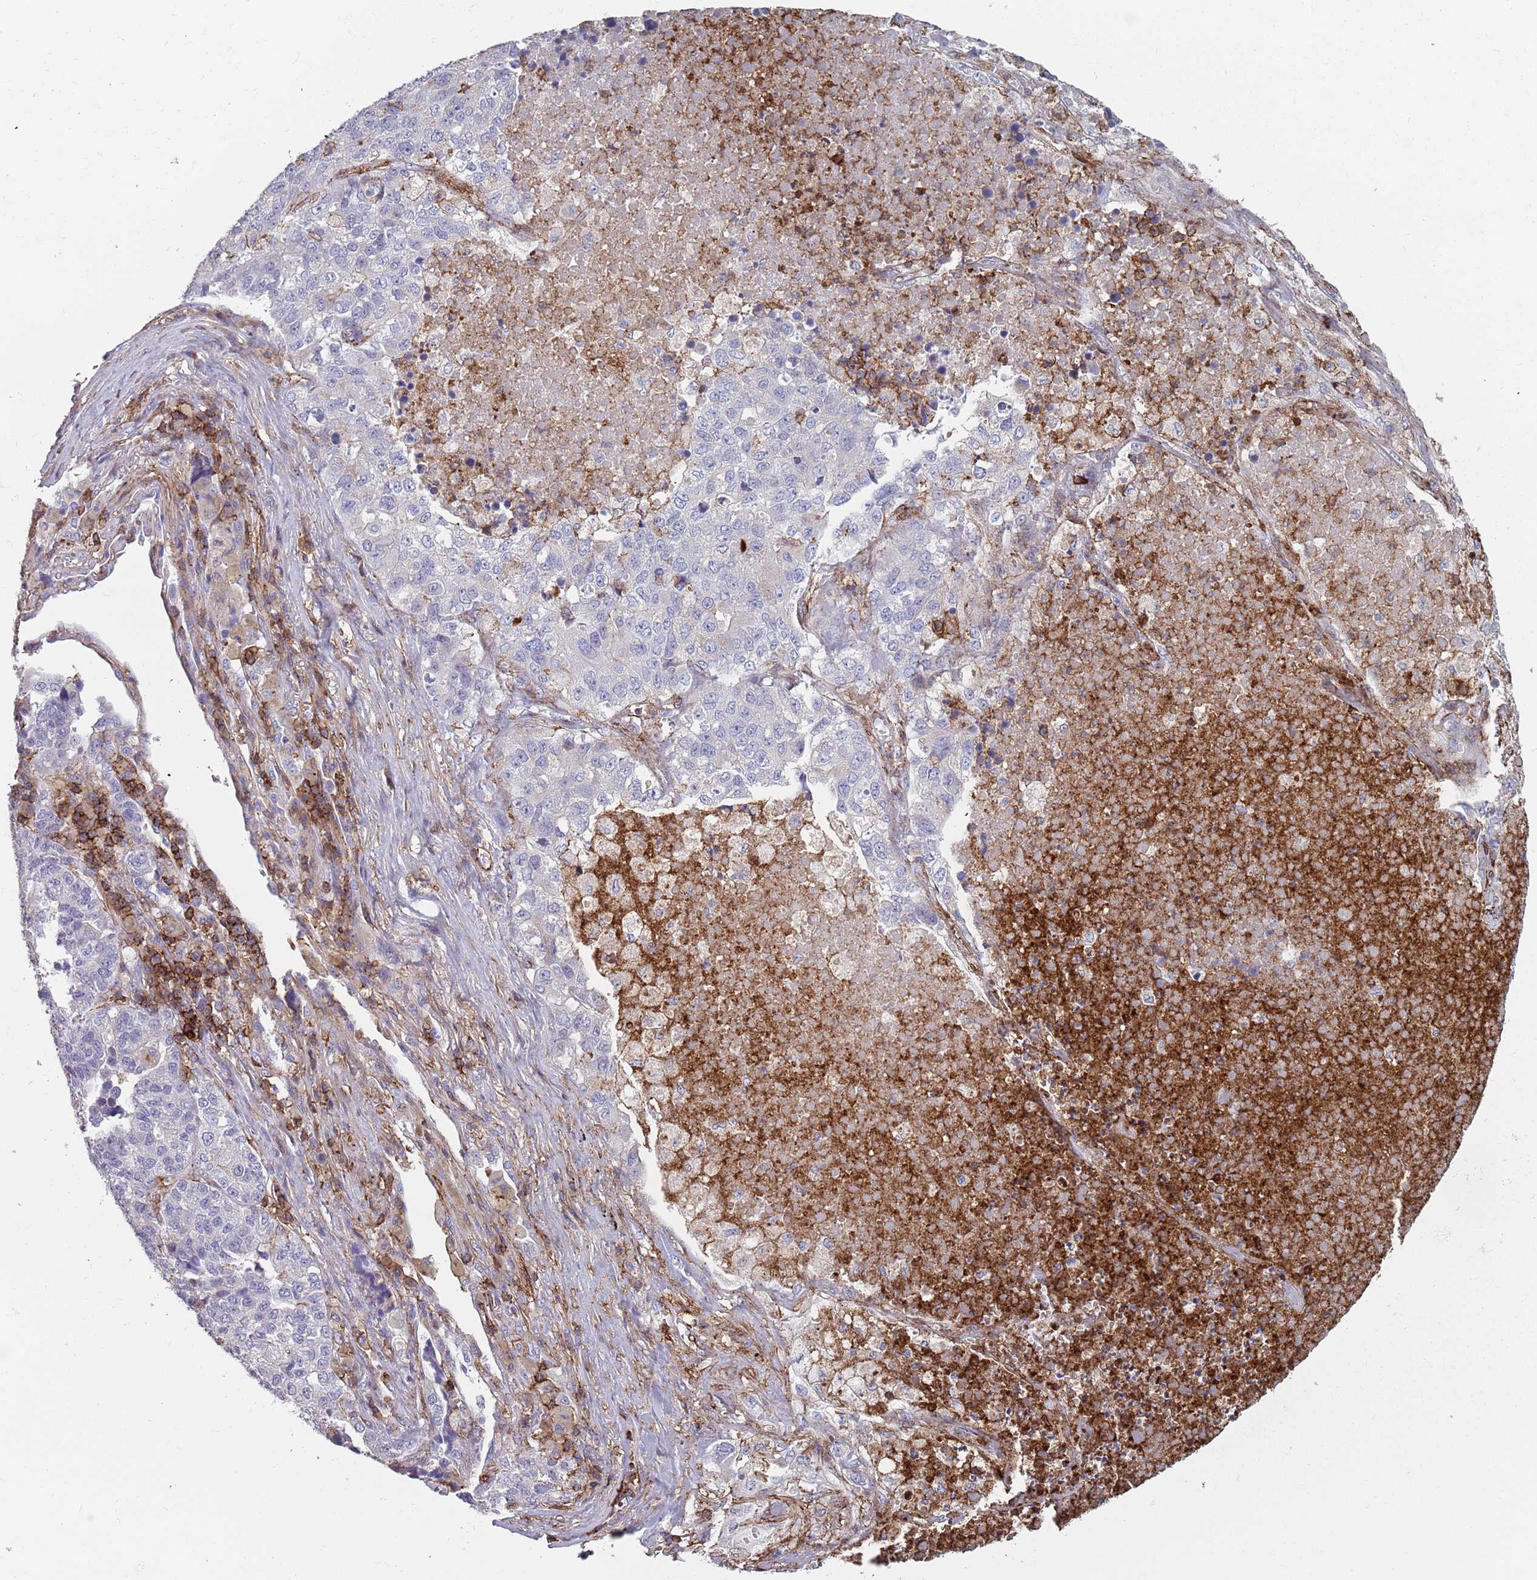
{"staining": {"intensity": "negative", "quantity": "none", "location": "none"}, "tissue": "lung cancer", "cell_type": "Tumor cells", "image_type": "cancer", "snomed": [{"axis": "morphology", "description": "Adenocarcinoma, NOS"}, {"axis": "topography", "description": "Lung"}], "caption": "Tumor cells are negative for brown protein staining in adenocarcinoma (lung).", "gene": "RNF144A", "patient": {"sex": "male", "age": 49}}